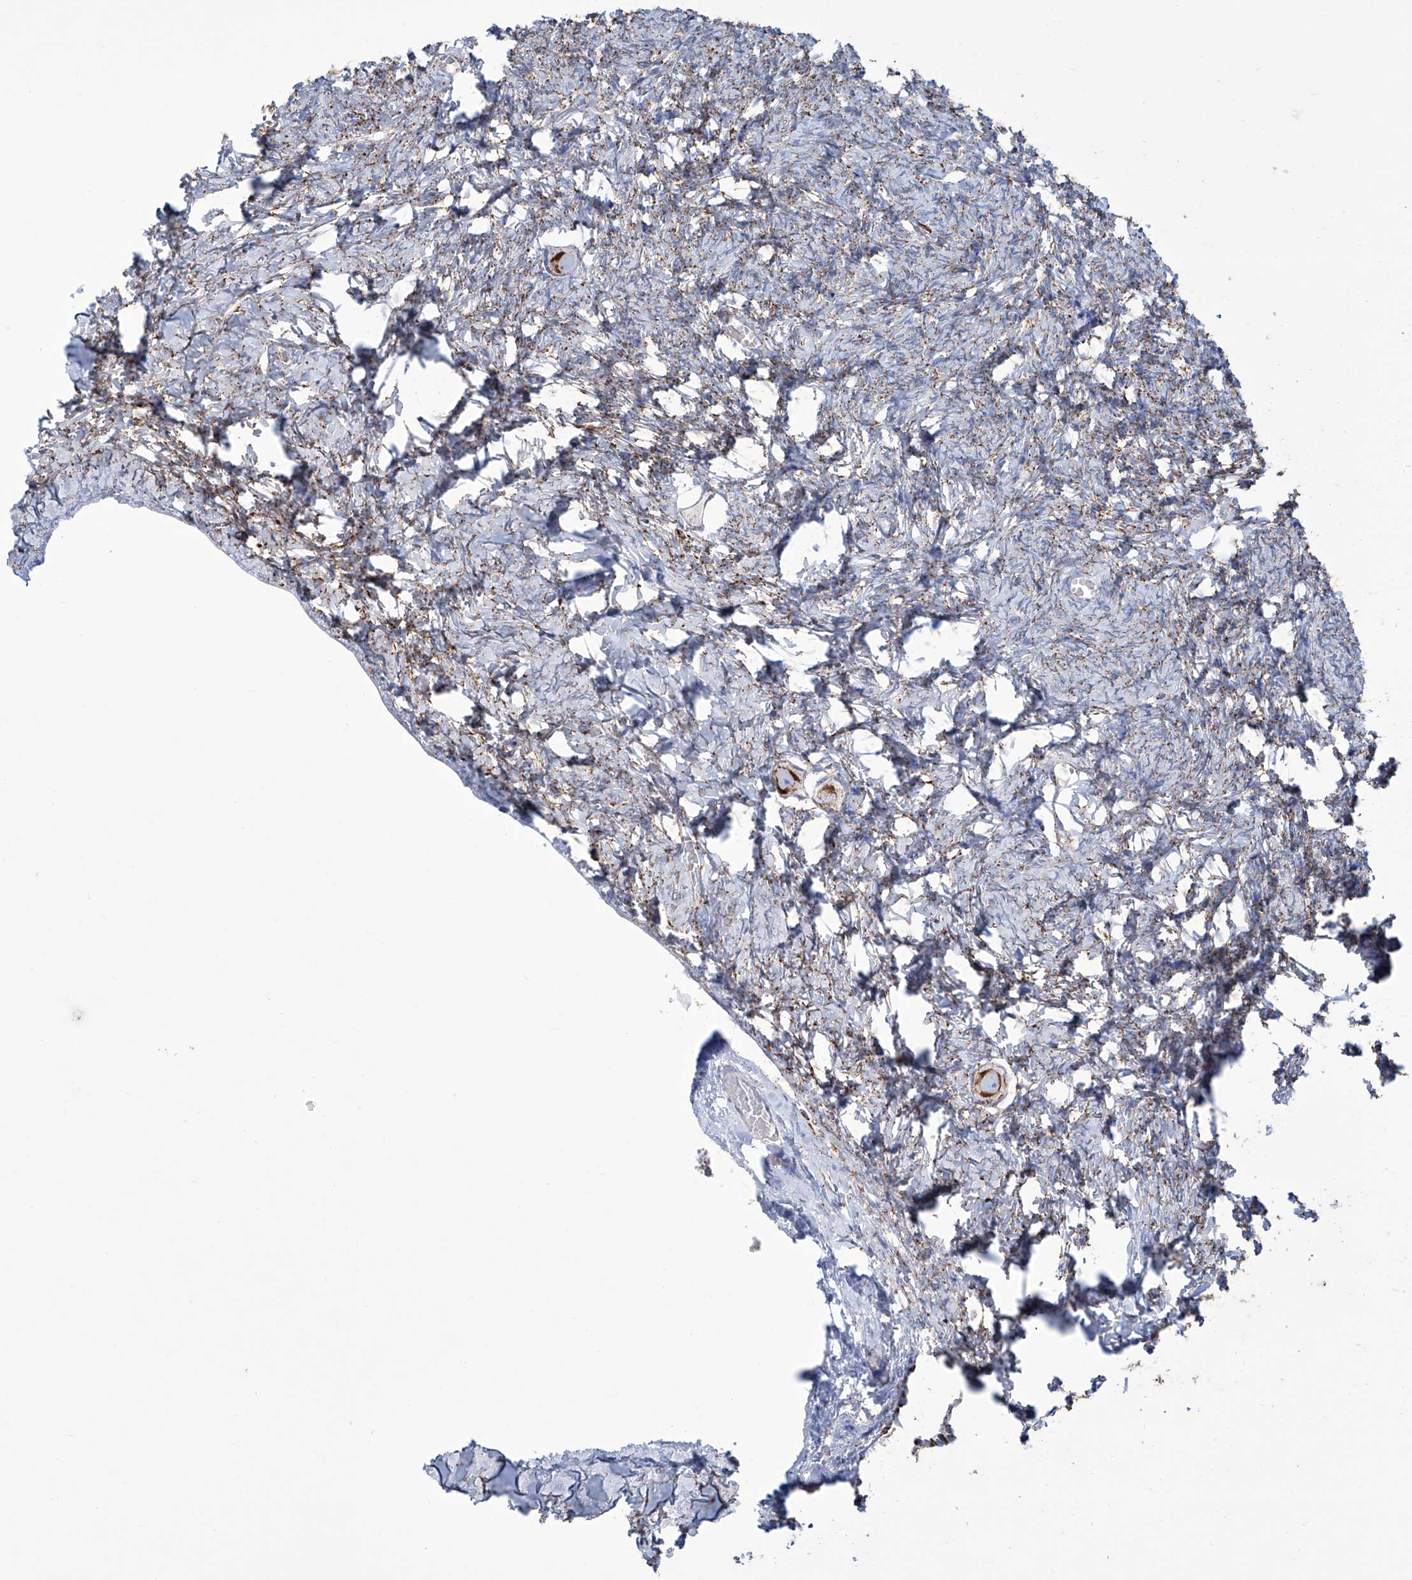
{"staining": {"intensity": "strong", "quantity": ">75%", "location": "cytoplasmic/membranous"}, "tissue": "ovary", "cell_type": "Follicle cells", "image_type": "normal", "snomed": [{"axis": "morphology", "description": "Normal tissue, NOS"}, {"axis": "topography", "description": "Ovary"}], "caption": "Ovary stained with DAB immunohistochemistry demonstrates high levels of strong cytoplasmic/membranous expression in about >75% of follicle cells.", "gene": "ALDH6A1", "patient": {"sex": "female", "age": 27}}